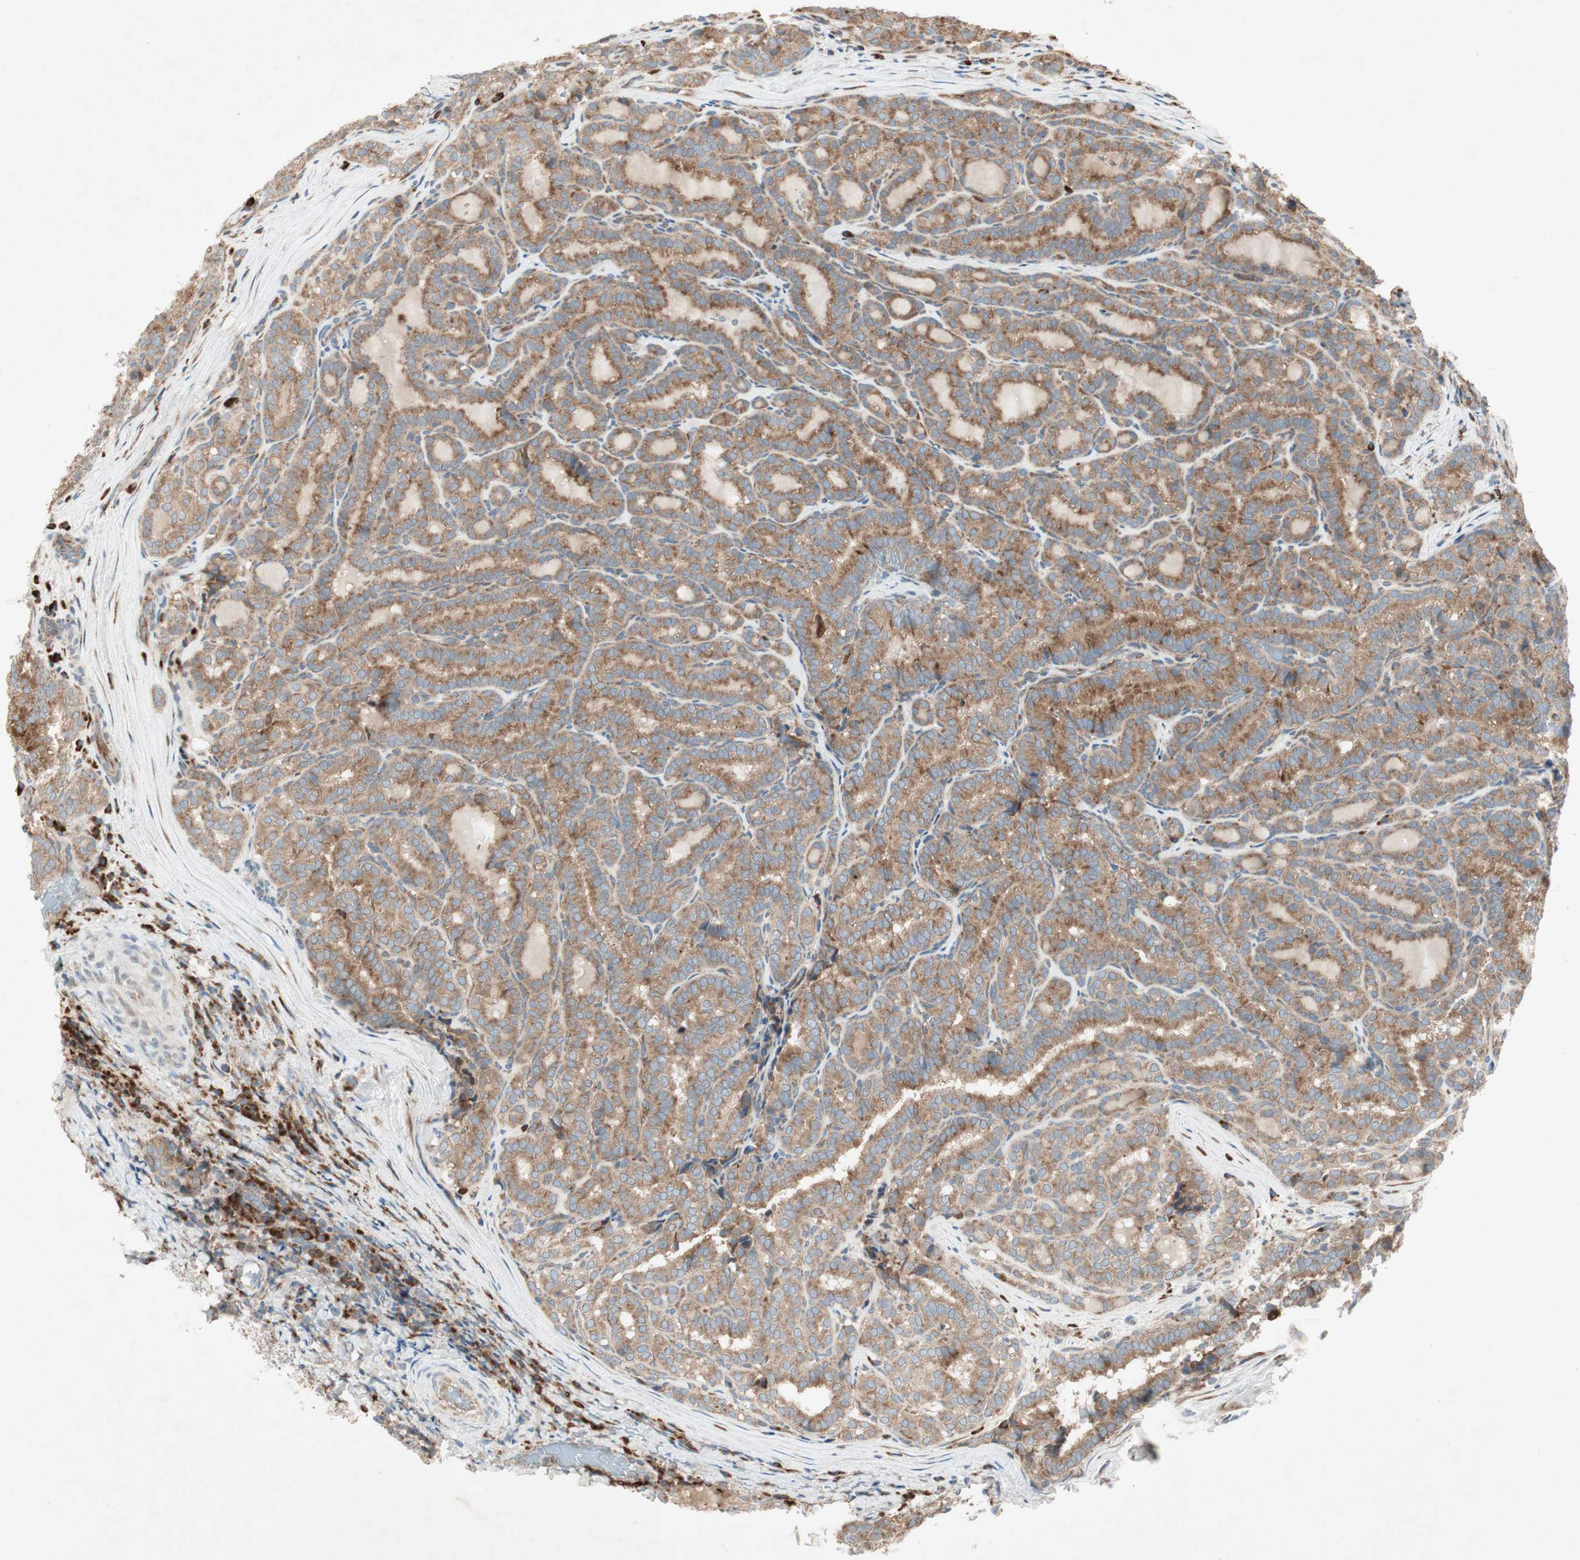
{"staining": {"intensity": "moderate", "quantity": ">75%", "location": "cytoplasmic/membranous"}, "tissue": "thyroid cancer", "cell_type": "Tumor cells", "image_type": "cancer", "snomed": [{"axis": "morphology", "description": "Normal tissue, NOS"}, {"axis": "morphology", "description": "Papillary adenocarcinoma, NOS"}, {"axis": "topography", "description": "Thyroid gland"}], "caption": "Immunohistochemical staining of papillary adenocarcinoma (thyroid) exhibits moderate cytoplasmic/membranous protein expression in approximately >75% of tumor cells.", "gene": "RPL23", "patient": {"sex": "female", "age": 30}}